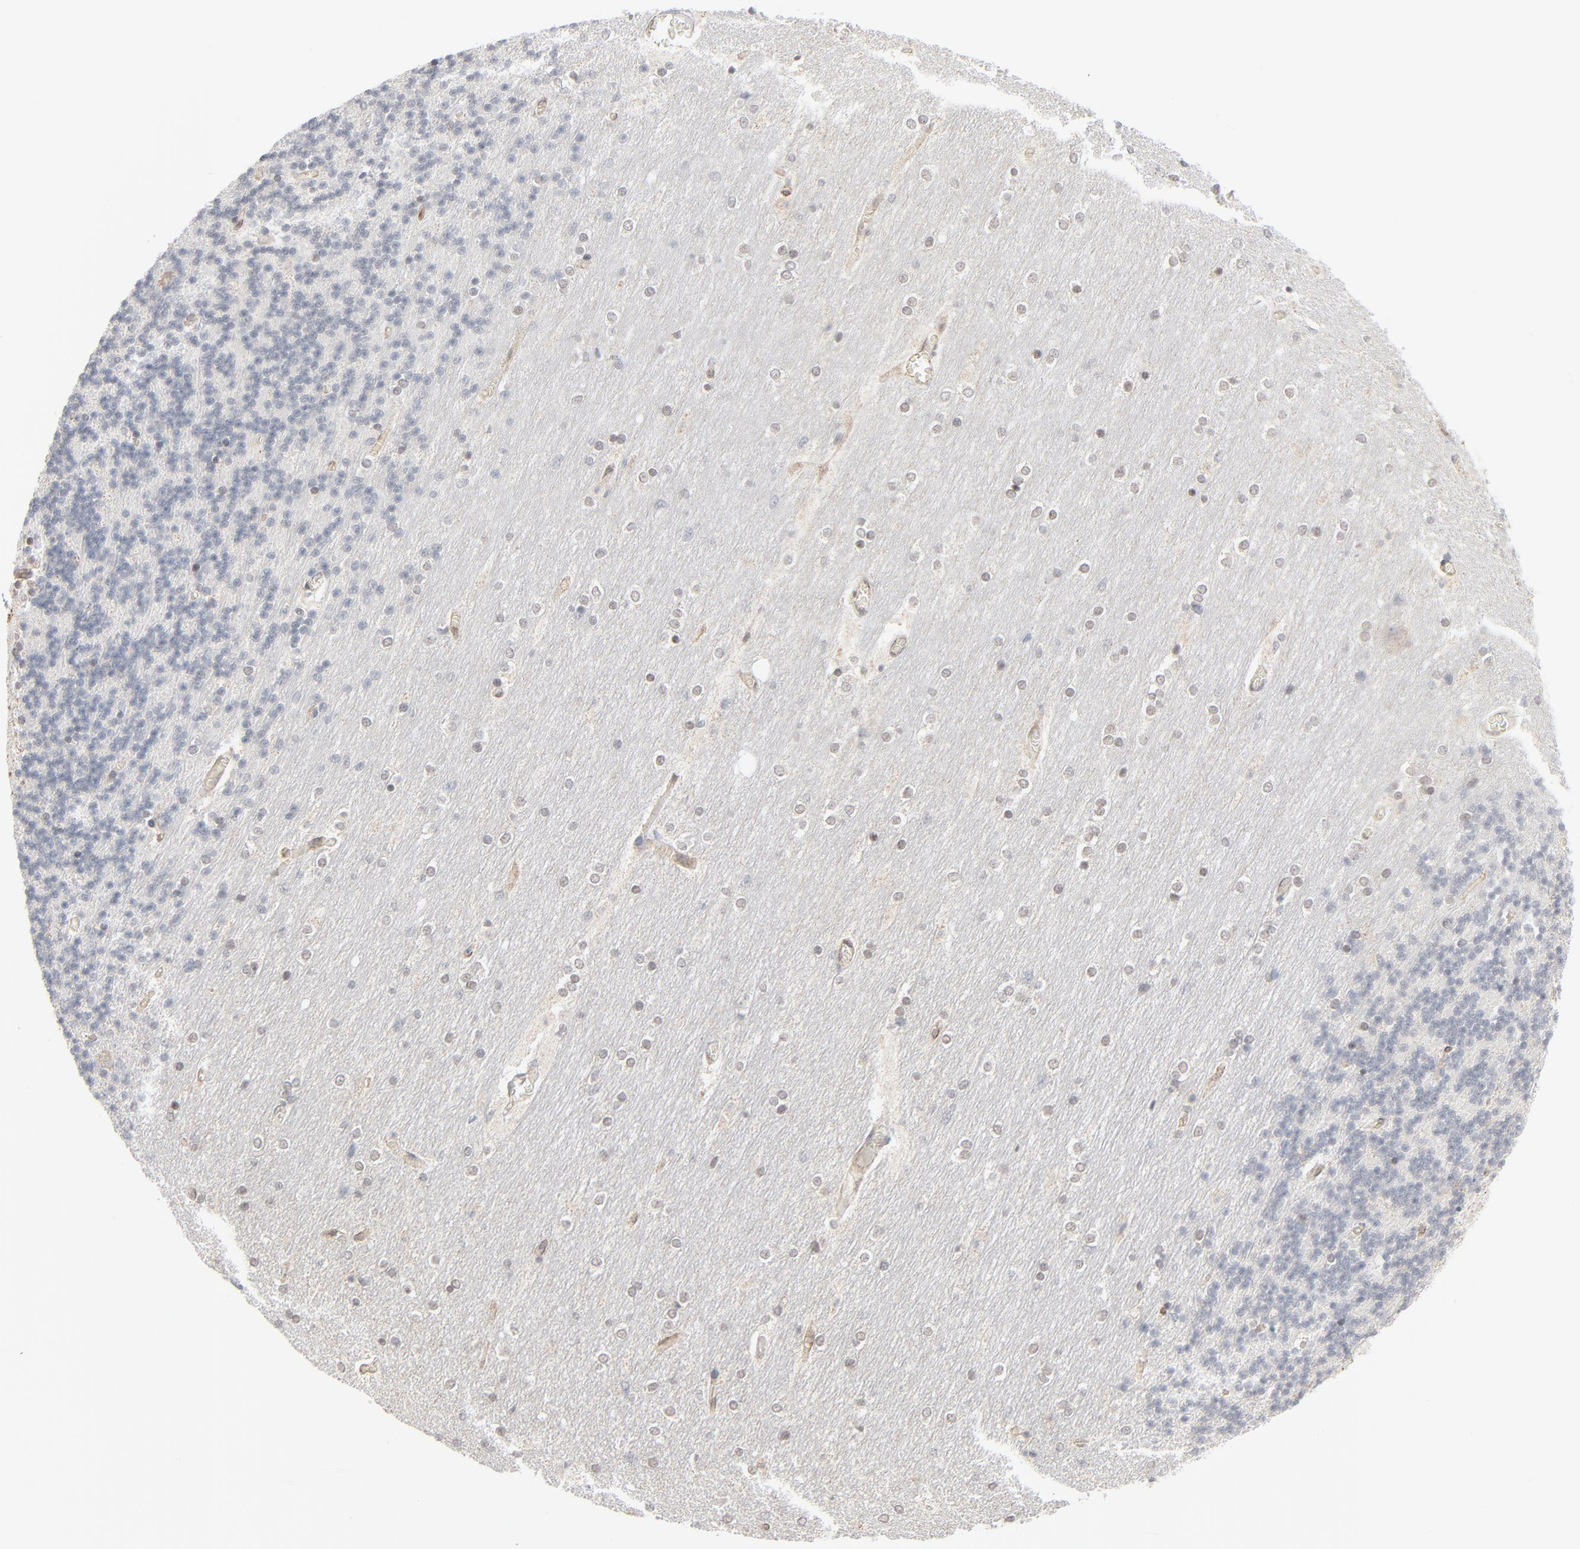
{"staining": {"intensity": "negative", "quantity": "none", "location": "none"}, "tissue": "cerebellum", "cell_type": "Cells in granular layer", "image_type": "normal", "snomed": [{"axis": "morphology", "description": "Normal tissue, NOS"}, {"axis": "topography", "description": "Cerebellum"}], "caption": "Micrograph shows no protein positivity in cells in granular layer of normal cerebellum. (Immunohistochemistry (ihc), brightfield microscopy, high magnification).", "gene": "ITPR3", "patient": {"sex": "female", "age": 54}}